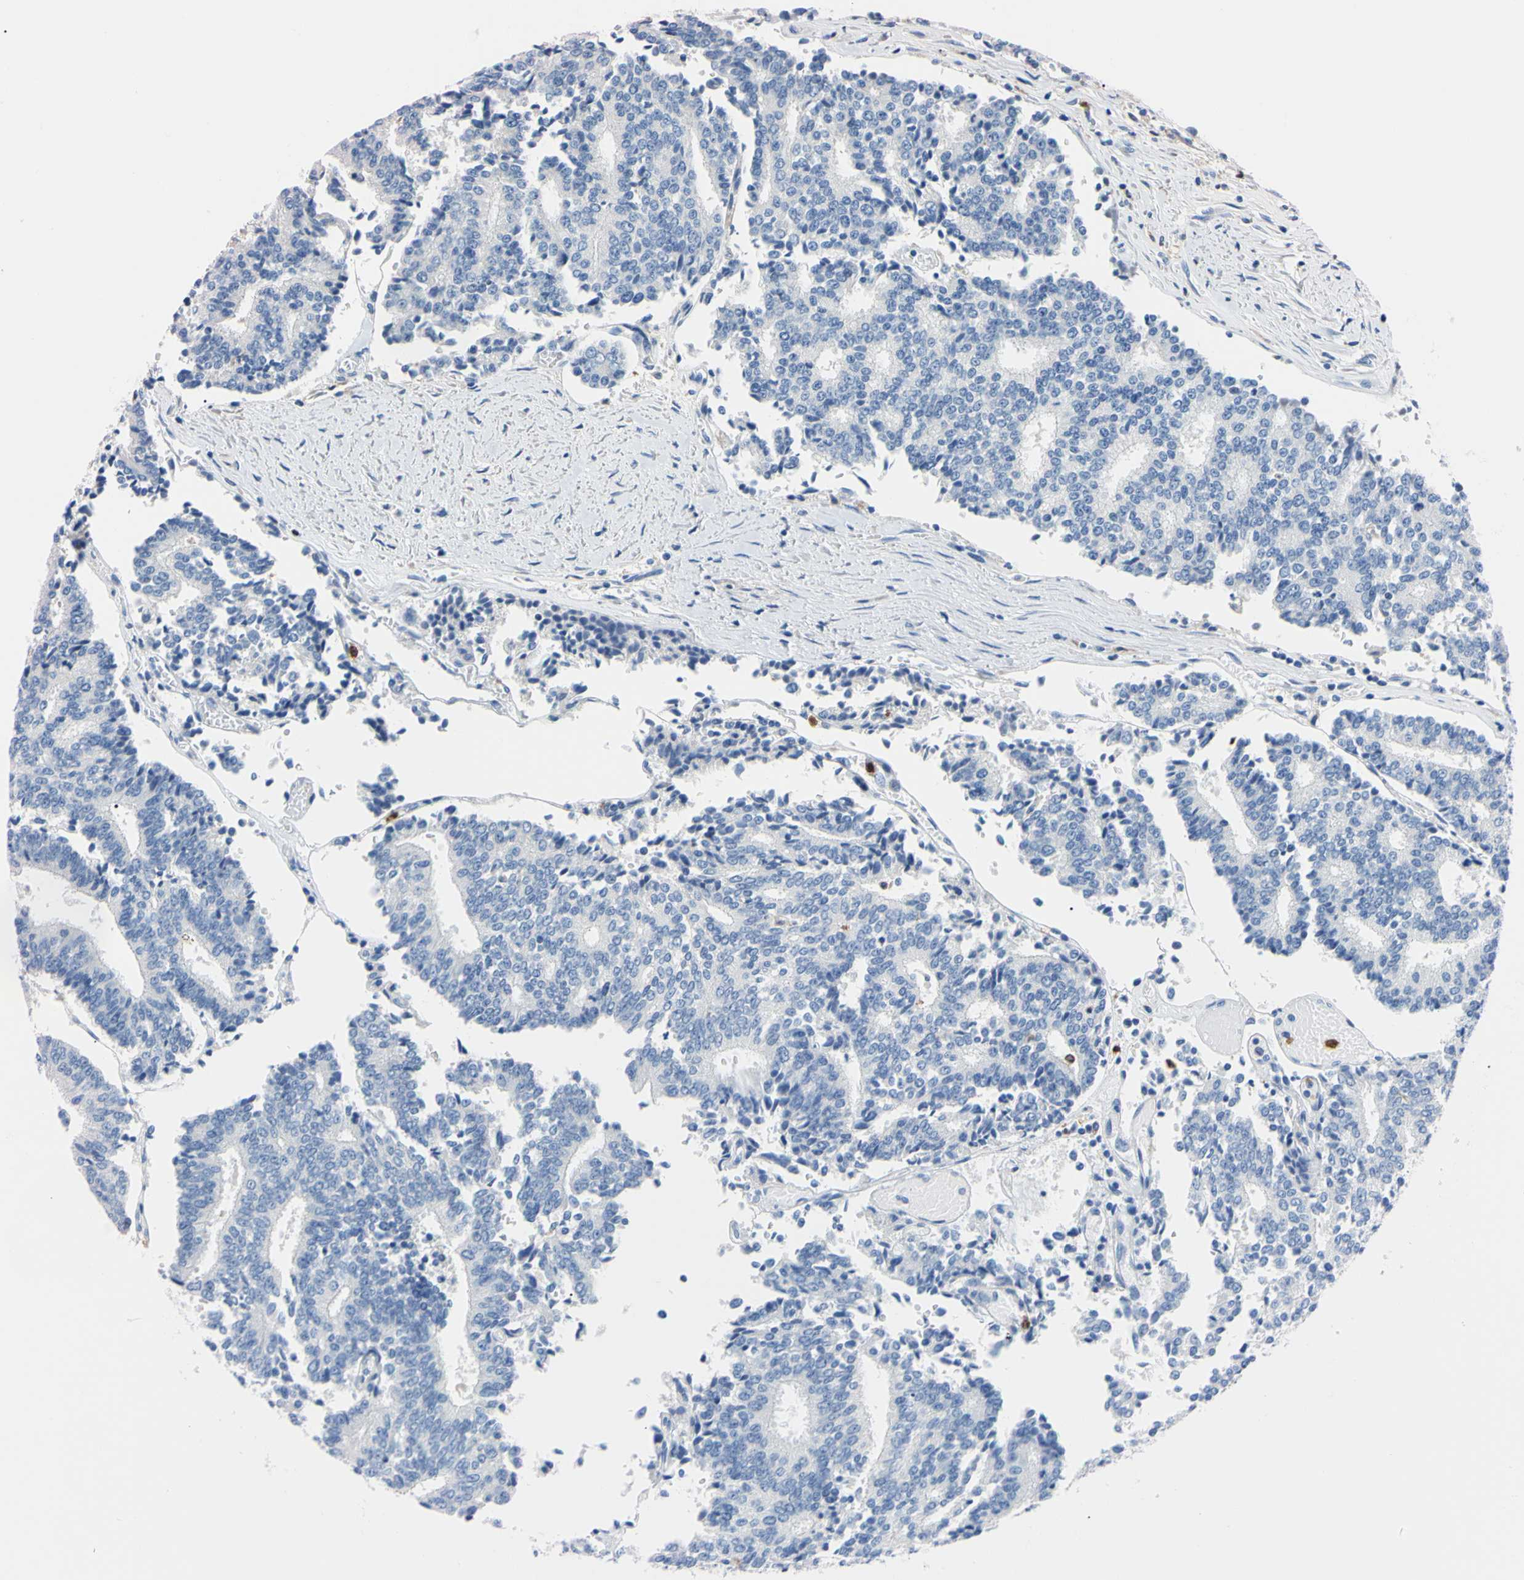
{"staining": {"intensity": "negative", "quantity": "none", "location": "none"}, "tissue": "prostate cancer", "cell_type": "Tumor cells", "image_type": "cancer", "snomed": [{"axis": "morphology", "description": "Normal tissue, NOS"}, {"axis": "morphology", "description": "Adenocarcinoma, High grade"}, {"axis": "topography", "description": "Prostate"}, {"axis": "topography", "description": "Seminal veicle"}], "caption": "There is no significant expression in tumor cells of prostate cancer (adenocarcinoma (high-grade)).", "gene": "NCF4", "patient": {"sex": "male", "age": 55}}